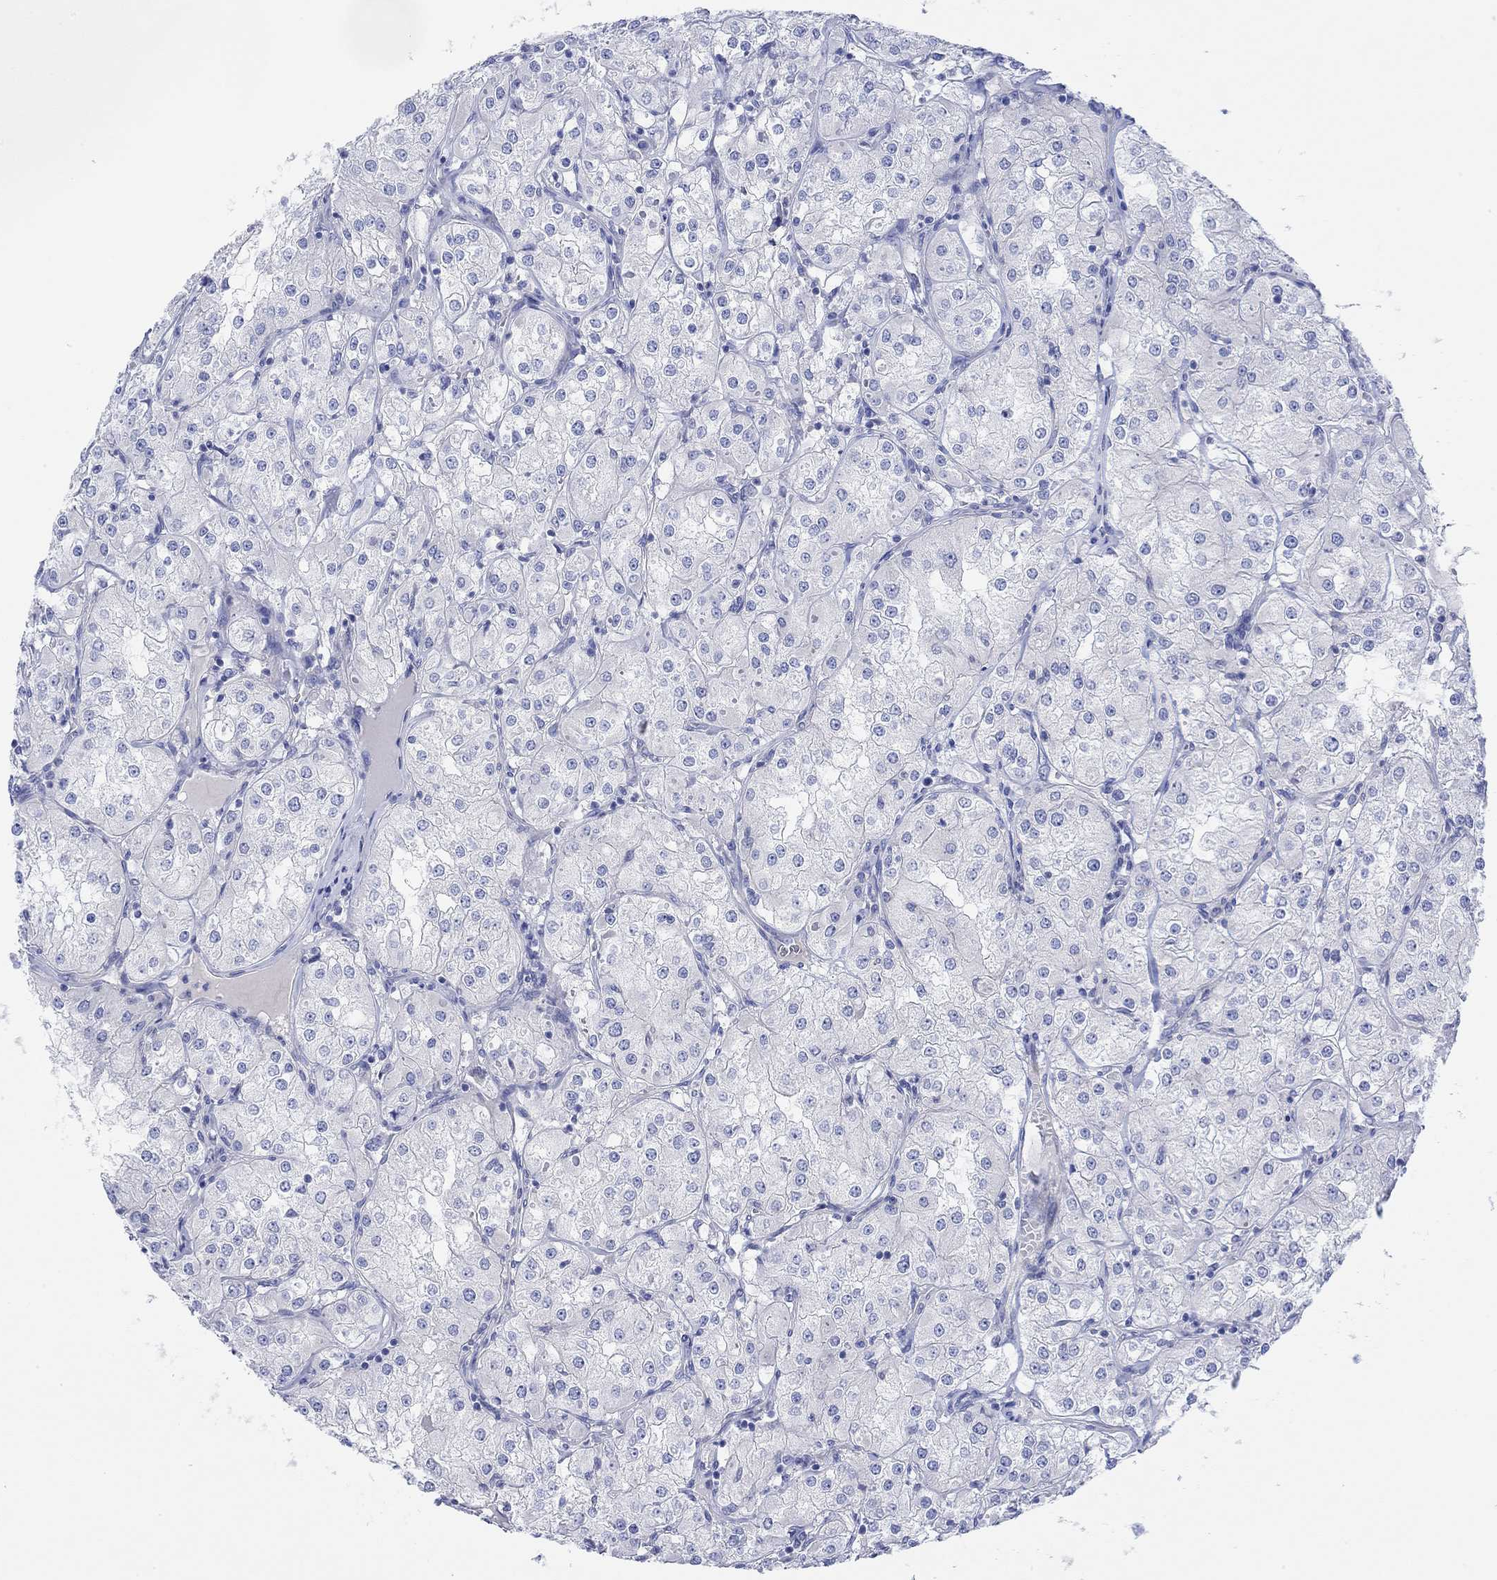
{"staining": {"intensity": "negative", "quantity": "none", "location": "none"}, "tissue": "renal cancer", "cell_type": "Tumor cells", "image_type": "cancer", "snomed": [{"axis": "morphology", "description": "Adenocarcinoma, NOS"}, {"axis": "topography", "description": "Kidney"}], "caption": "The image displays no staining of tumor cells in renal cancer (adenocarcinoma).", "gene": "REEP6", "patient": {"sex": "male", "age": 77}}